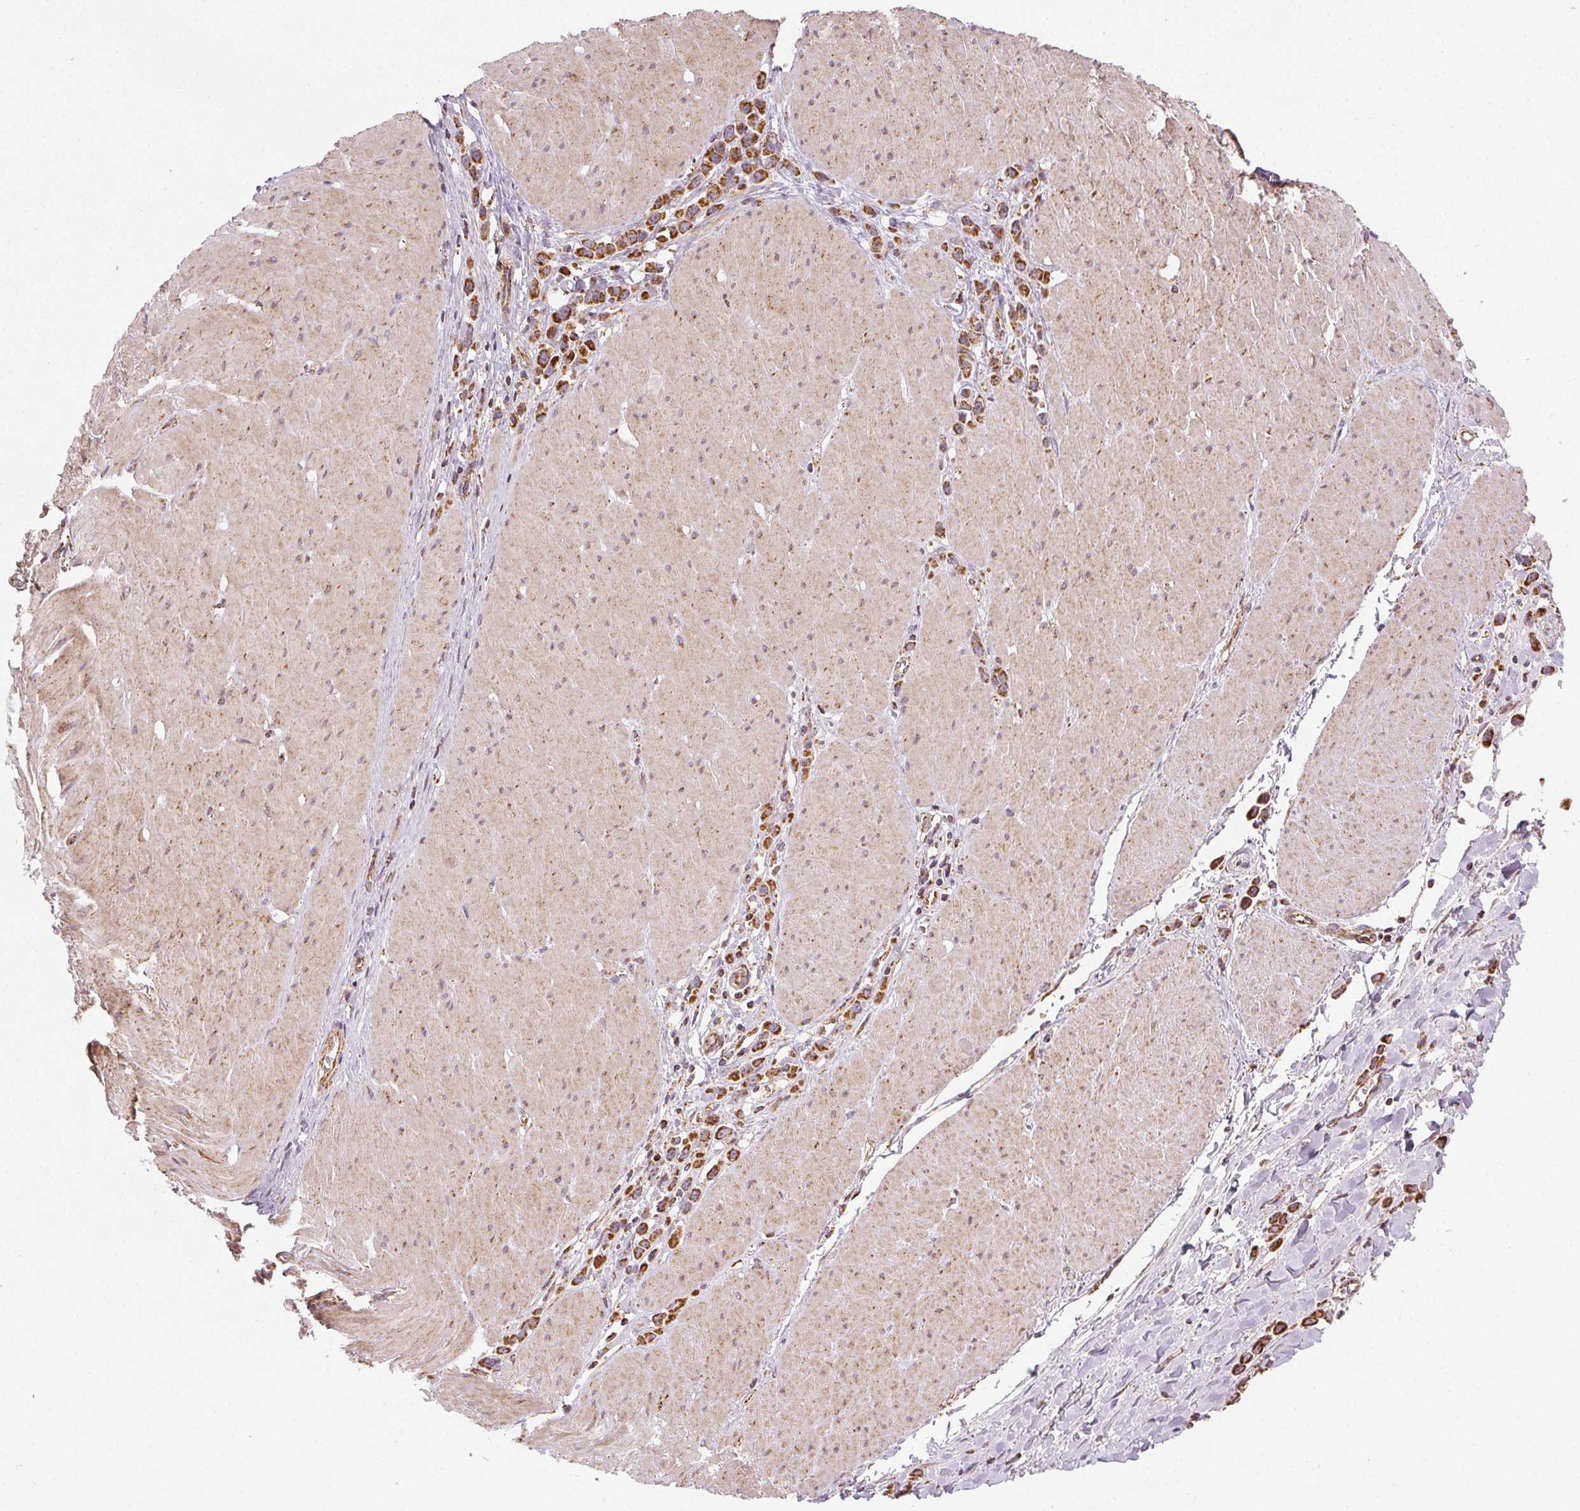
{"staining": {"intensity": "strong", "quantity": ">75%", "location": "cytoplasmic/membranous"}, "tissue": "stomach cancer", "cell_type": "Tumor cells", "image_type": "cancer", "snomed": [{"axis": "morphology", "description": "Adenocarcinoma, NOS"}, {"axis": "topography", "description": "Stomach"}], "caption": "A micrograph of stomach cancer (adenocarcinoma) stained for a protein reveals strong cytoplasmic/membranous brown staining in tumor cells. (DAB (3,3'-diaminobenzidine) IHC with brightfield microscopy, high magnification).", "gene": "CLPB", "patient": {"sex": "male", "age": 47}}